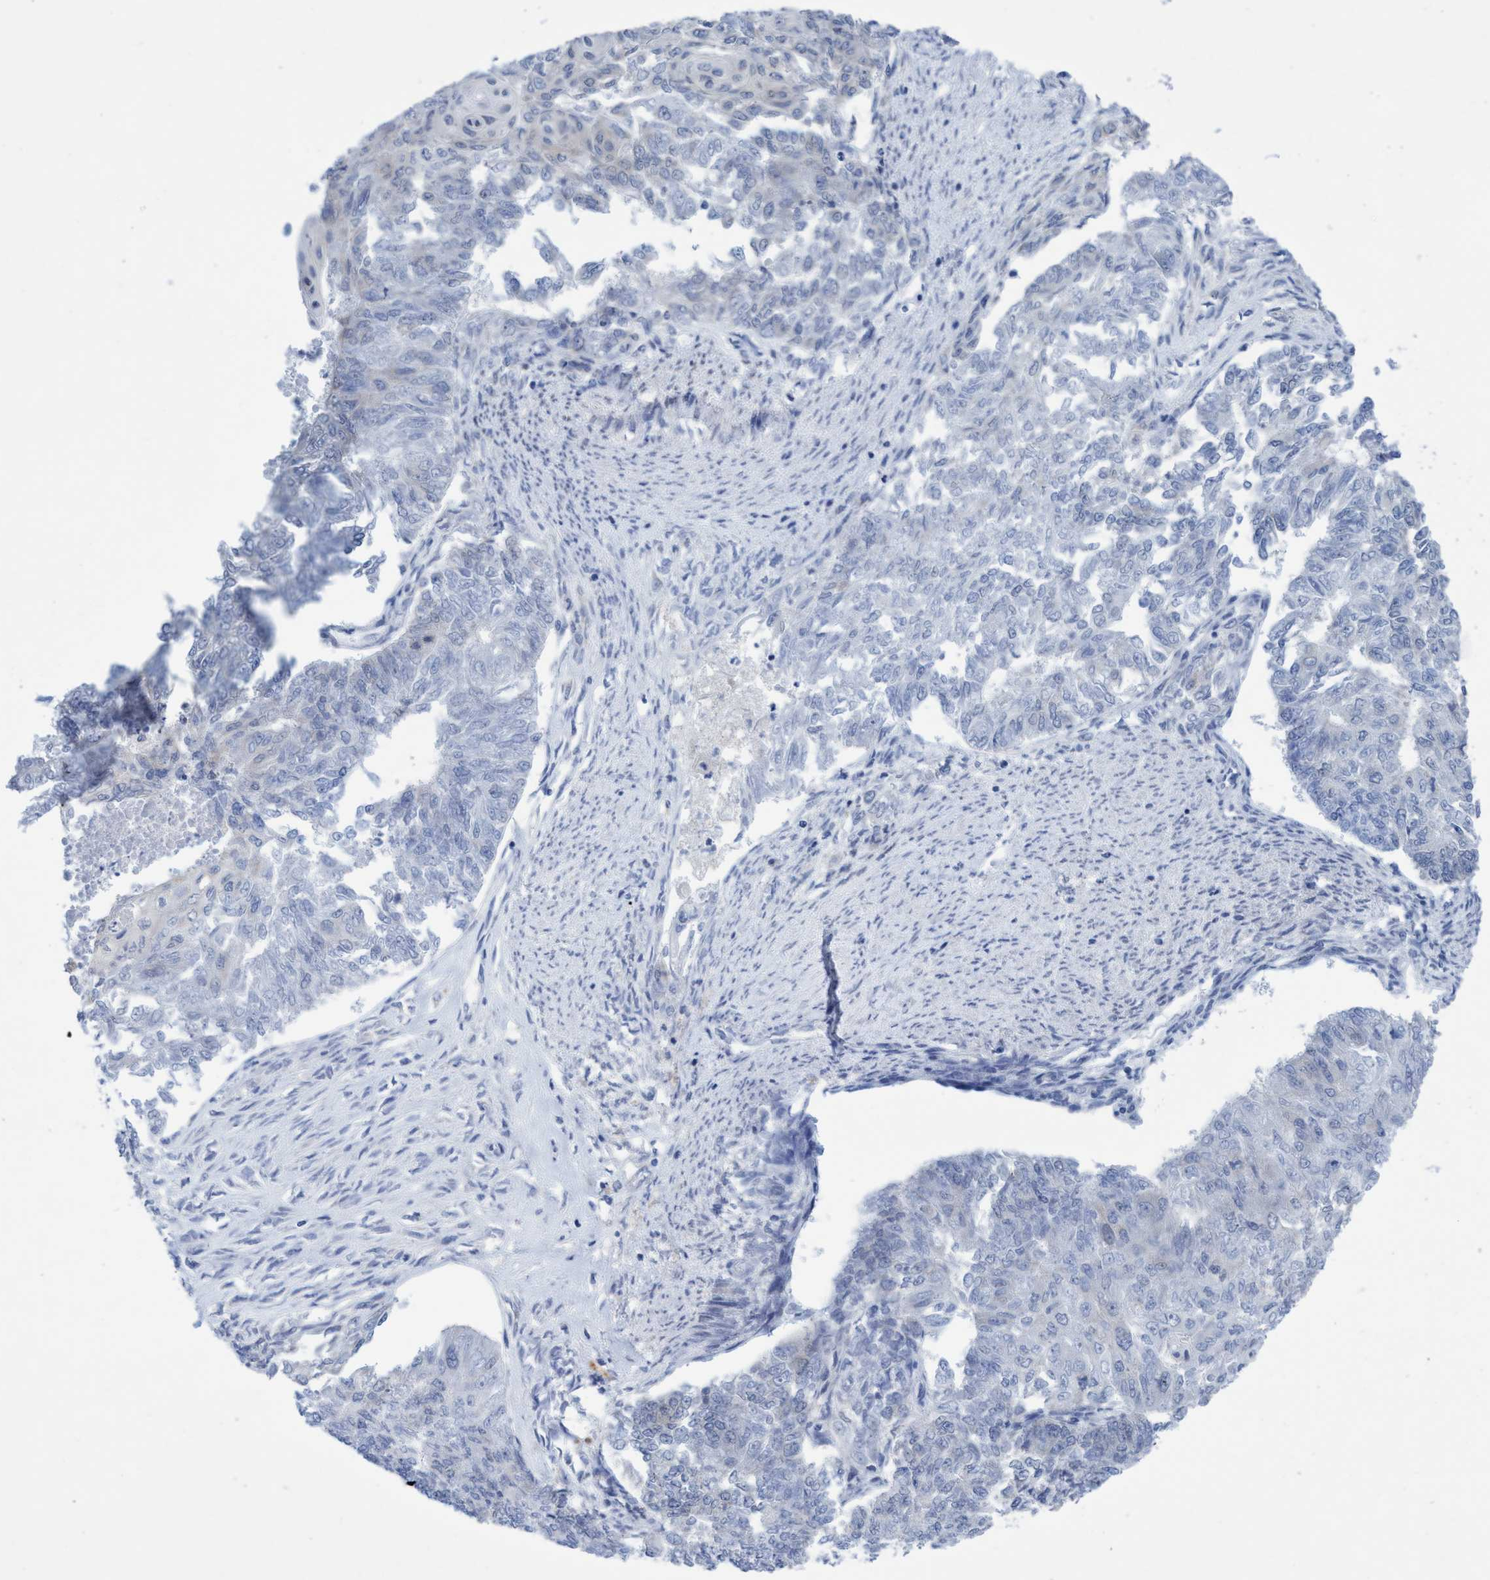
{"staining": {"intensity": "negative", "quantity": "none", "location": "none"}, "tissue": "endometrial cancer", "cell_type": "Tumor cells", "image_type": "cancer", "snomed": [{"axis": "morphology", "description": "Adenocarcinoma, NOS"}, {"axis": "topography", "description": "Endometrium"}], "caption": "The image reveals no significant positivity in tumor cells of endometrial cancer (adenocarcinoma).", "gene": "RSAD1", "patient": {"sex": "female", "age": 32}}